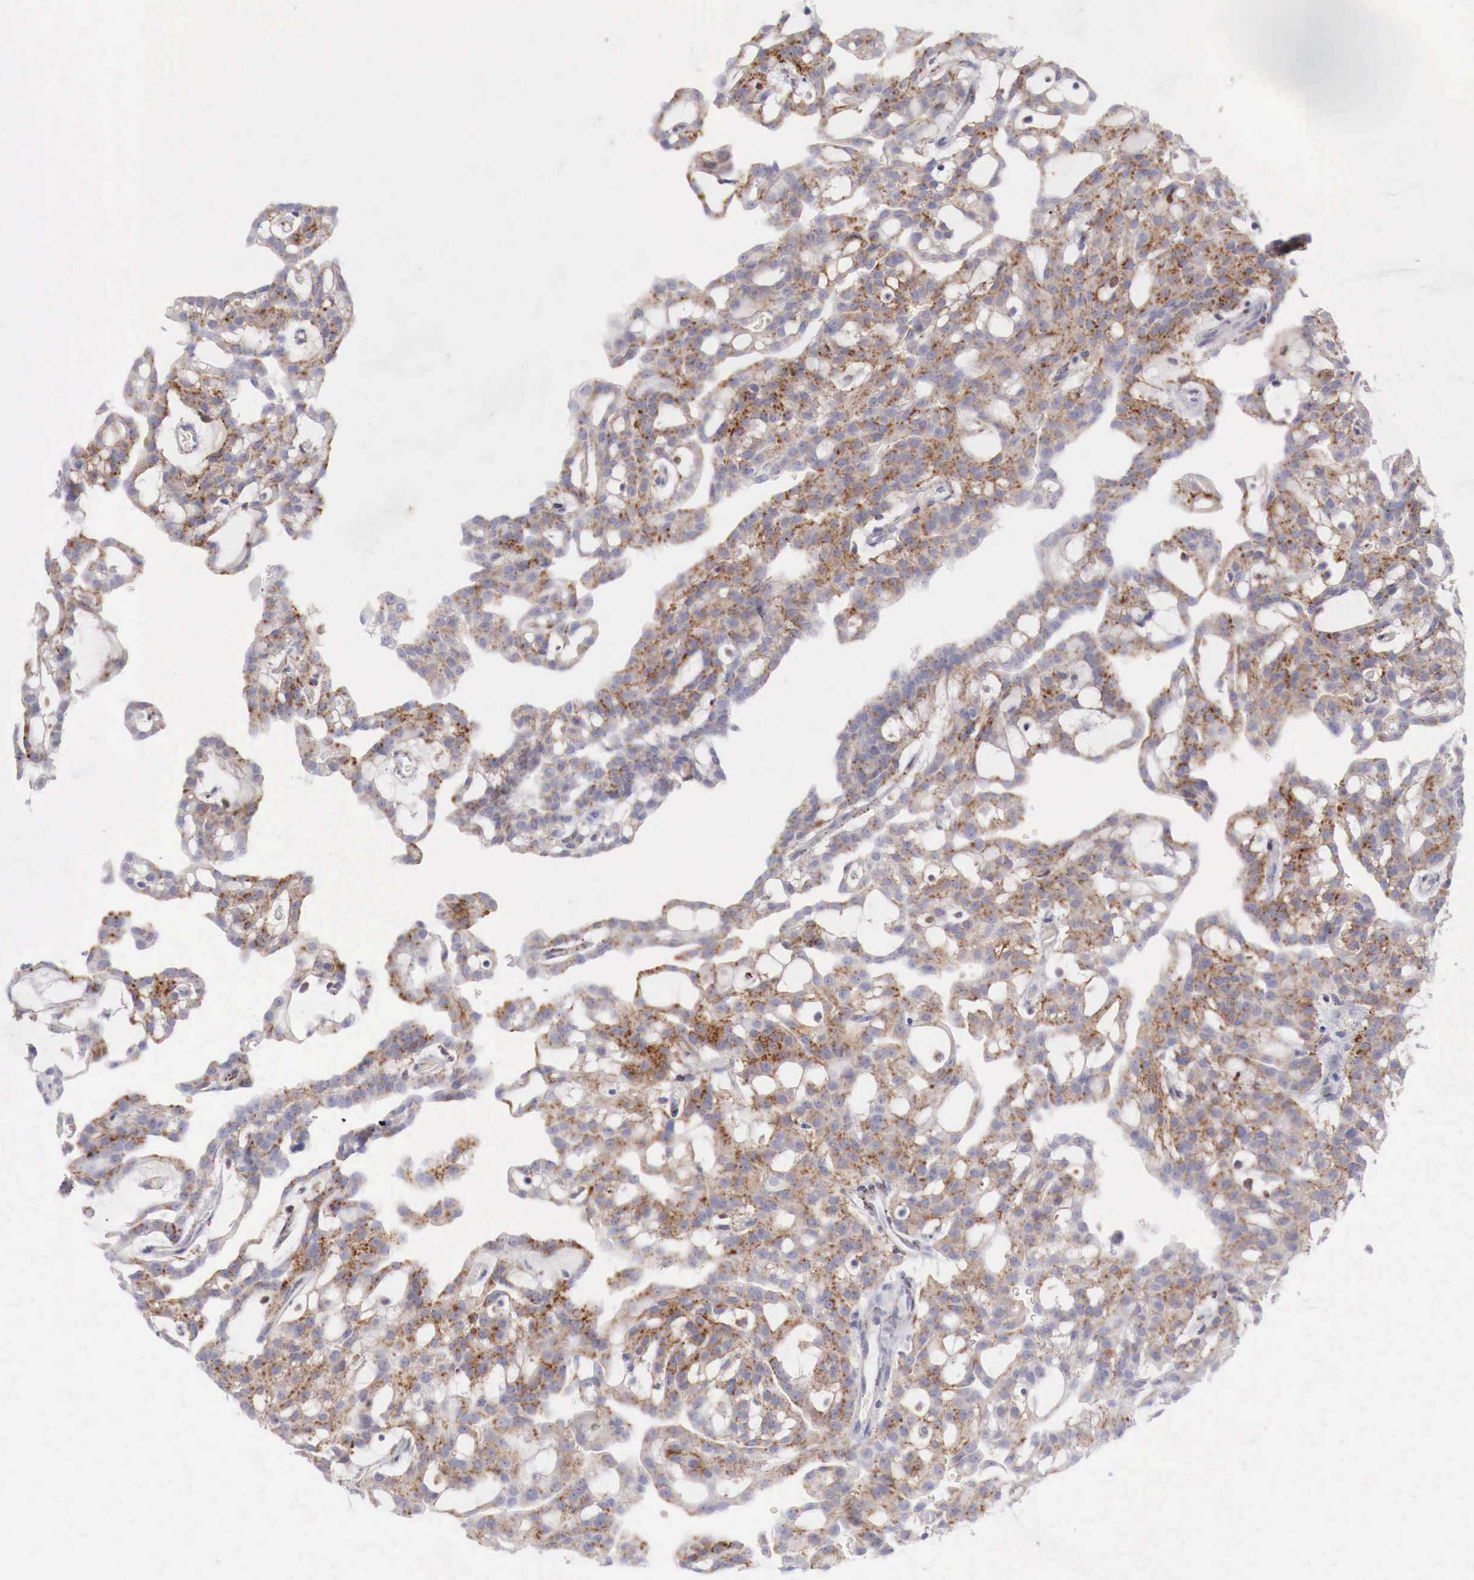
{"staining": {"intensity": "moderate", "quantity": "25%-75%", "location": "cytoplasmic/membranous"}, "tissue": "renal cancer", "cell_type": "Tumor cells", "image_type": "cancer", "snomed": [{"axis": "morphology", "description": "Adenocarcinoma, NOS"}, {"axis": "topography", "description": "Kidney"}], "caption": "Brown immunohistochemical staining in human renal adenocarcinoma demonstrates moderate cytoplasmic/membranous expression in approximately 25%-75% of tumor cells. Immunohistochemistry stains the protein of interest in brown and the nuclei are stained blue.", "gene": "GLA", "patient": {"sex": "male", "age": 63}}